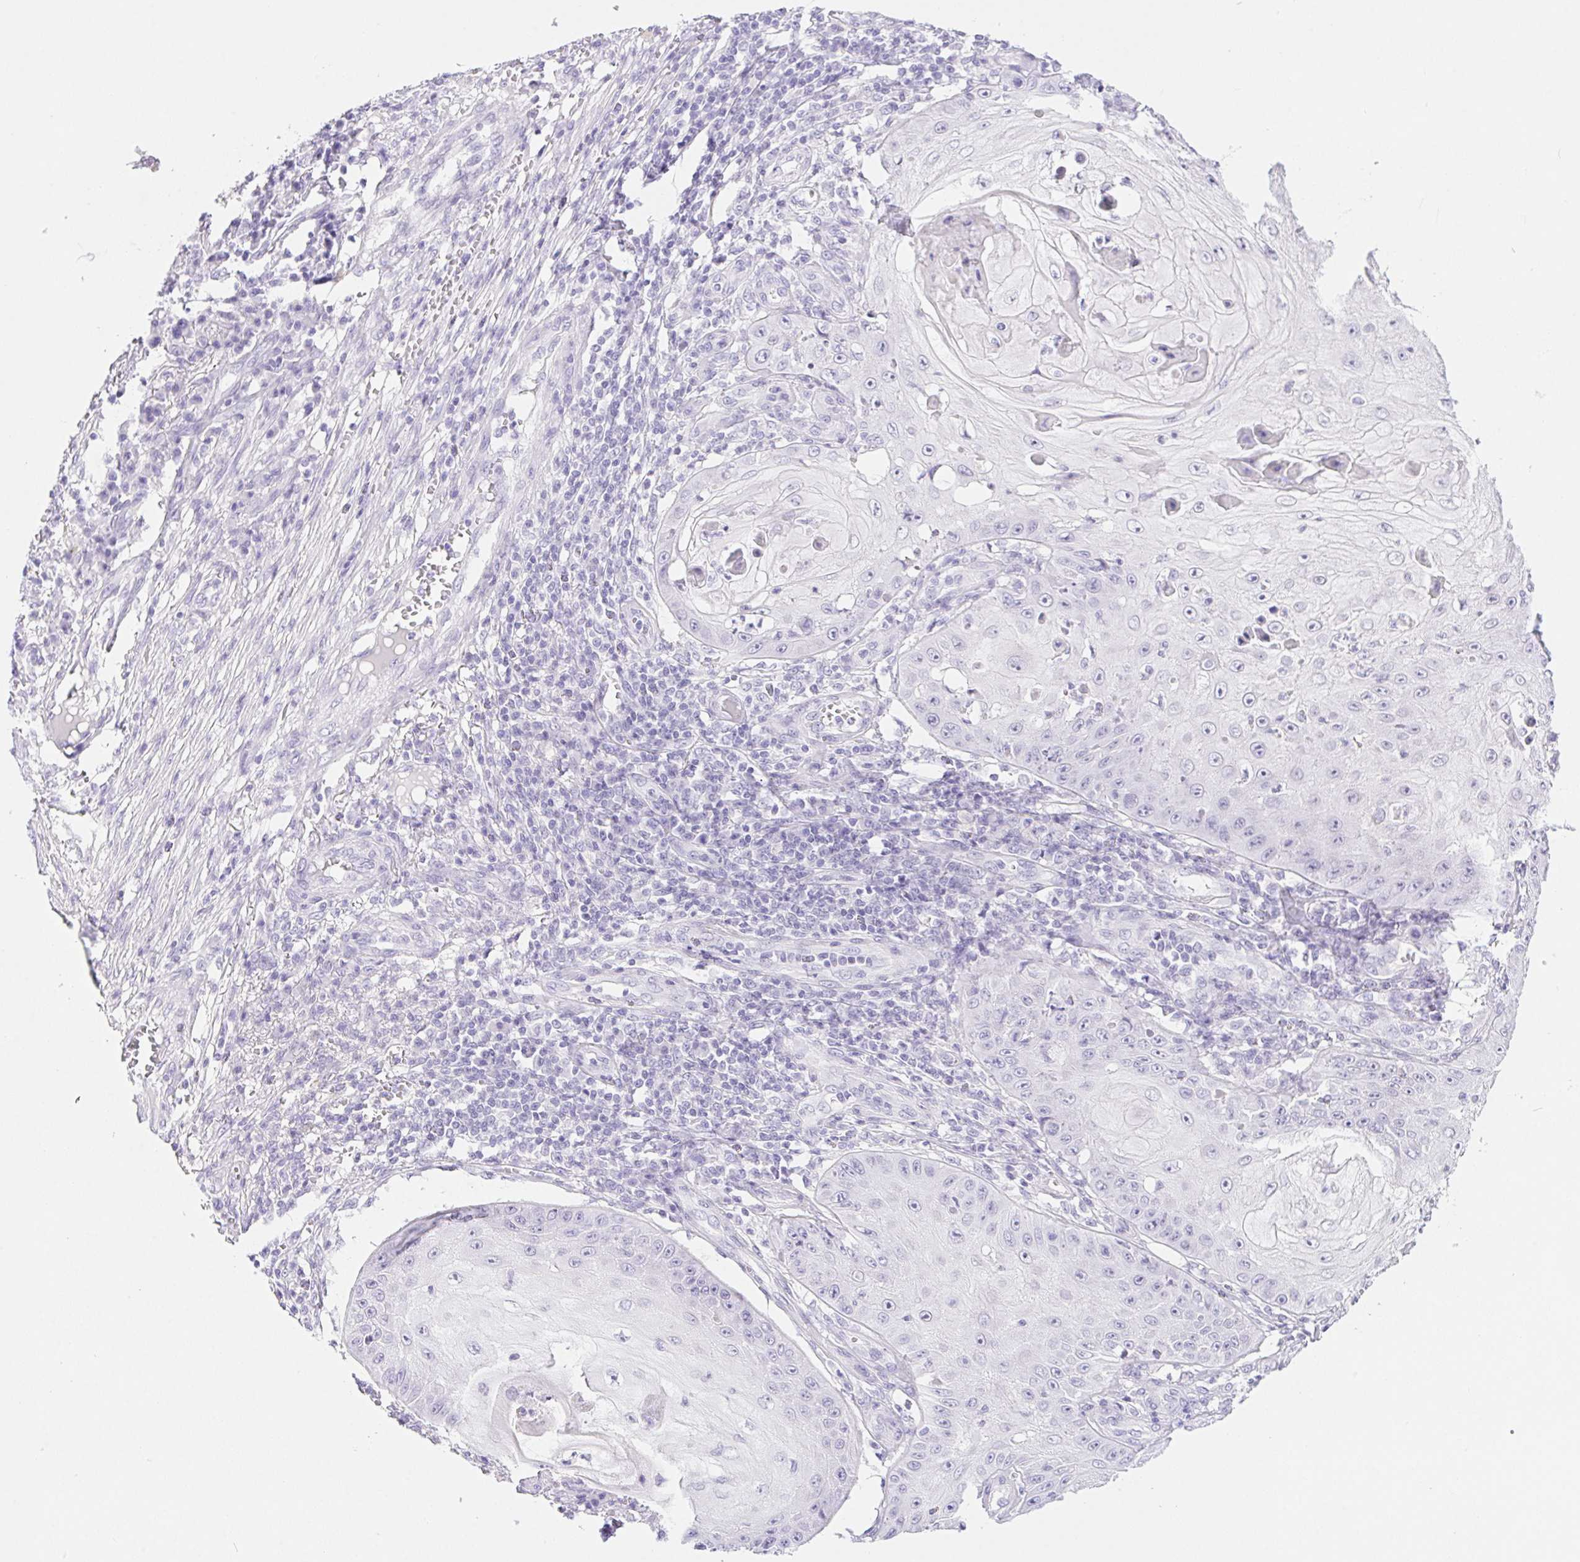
{"staining": {"intensity": "negative", "quantity": "none", "location": "none"}, "tissue": "skin cancer", "cell_type": "Tumor cells", "image_type": "cancer", "snomed": [{"axis": "morphology", "description": "Squamous cell carcinoma, NOS"}, {"axis": "topography", "description": "Skin"}], "caption": "The photomicrograph reveals no staining of tumor cells in skin cancer.", "gene": "PNLIP", "patient": {"sex": "male", "age": 70}}